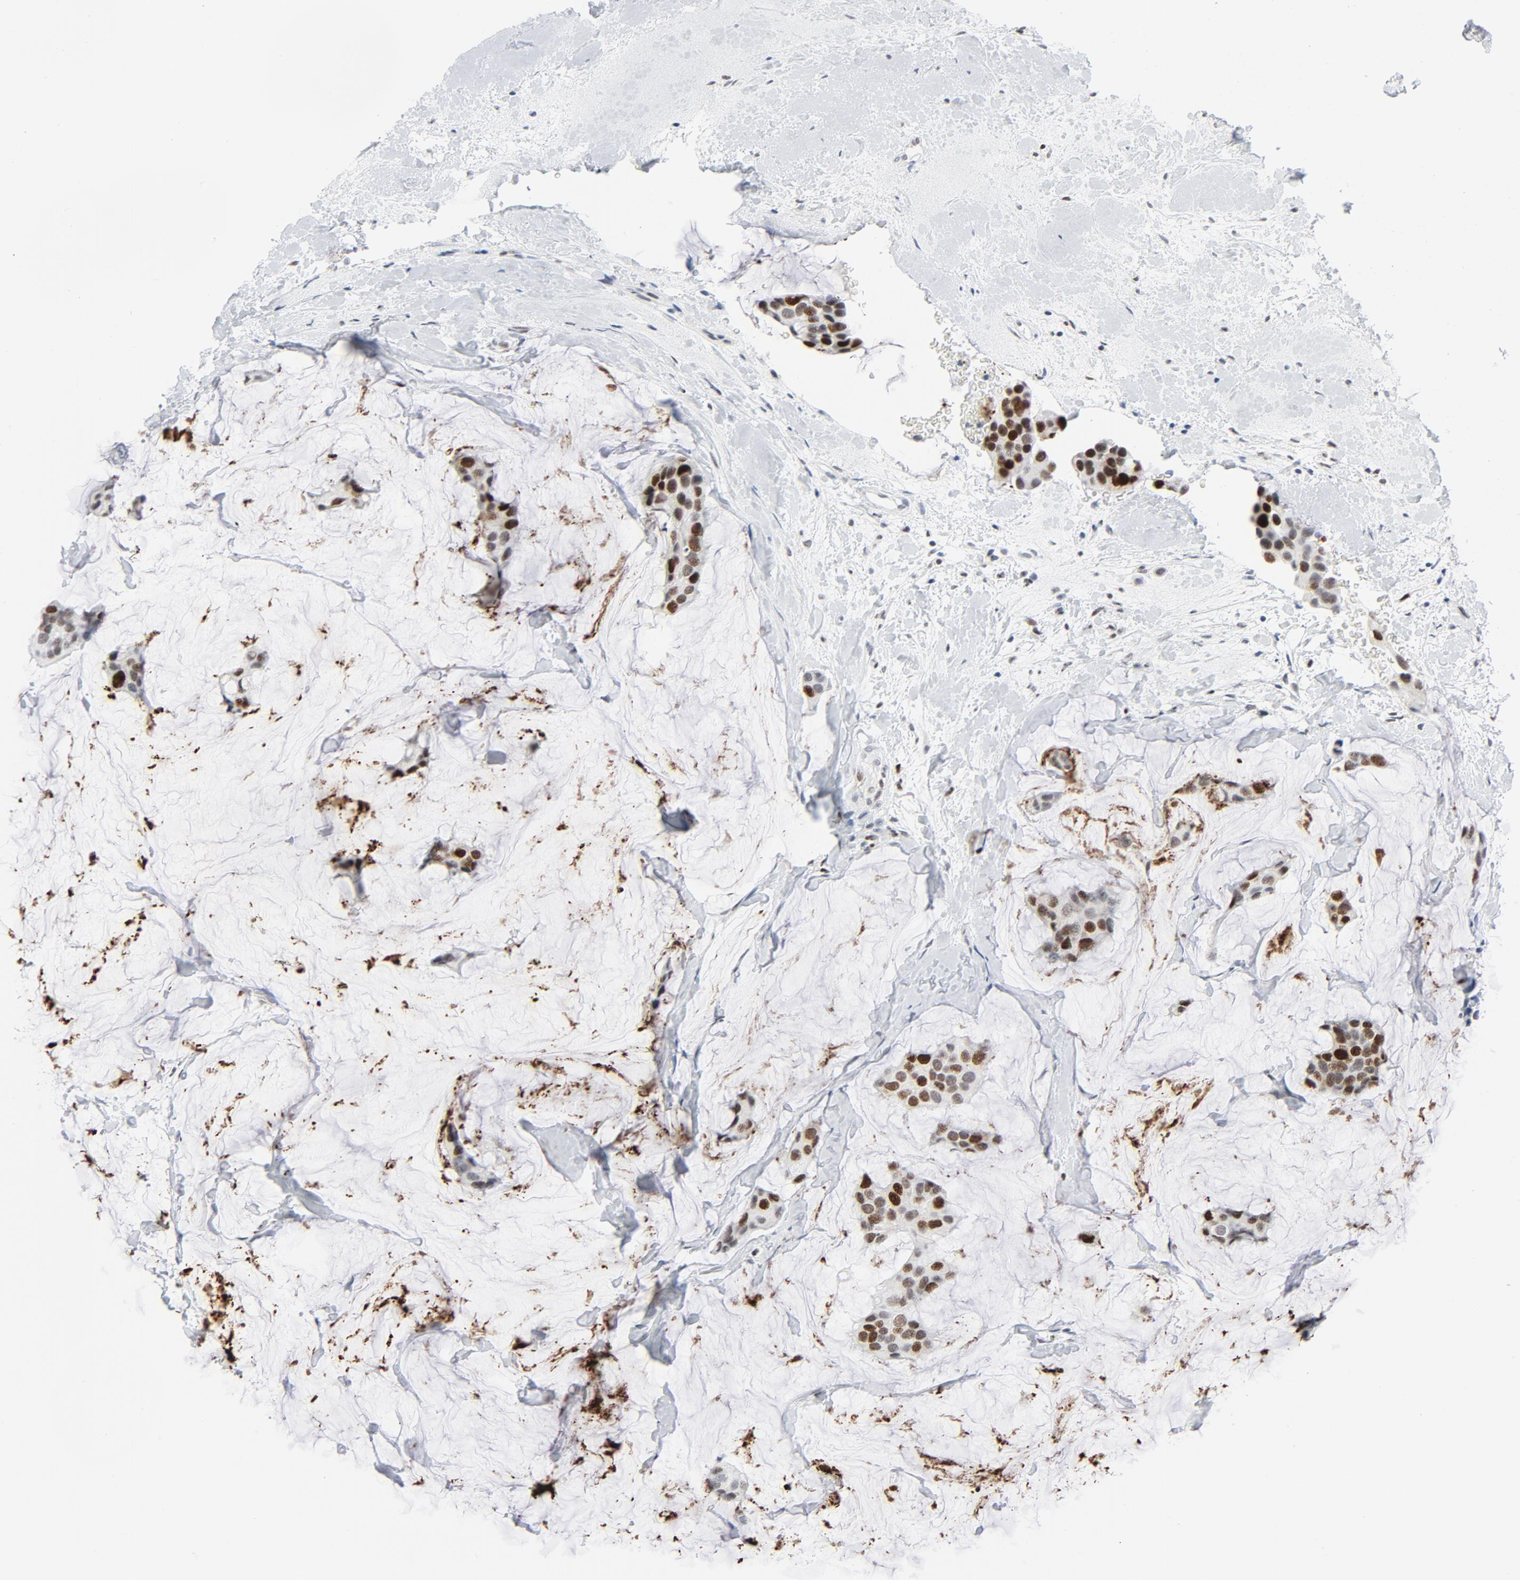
{"staining": {"intensity": "strong", "quantity": ">75%", "location": "nuclear"}, "tissue": "breast cancer", "cell_type": "Tumor cells", "image_type": "cancer", "snomed": [{"axis": "morphology", "description": "Normal tissue, NOS"}, {"axis": "morphology", "description": "Duct carcinoma"}, {"axis": "topography", "description": "Breast"}], "caption": "Immunohistochemistry (IHC) (DAB) staining of human breast cancer exhibits strong nuclear protein expression in approximately >75% of tumor cells. Using DAB (brown) and hematoxylin (blue) stains, captured at high magnification using brightfield microscopy.", "gene": "POLD1", "patient": {"sex": "female", "age": 50}}